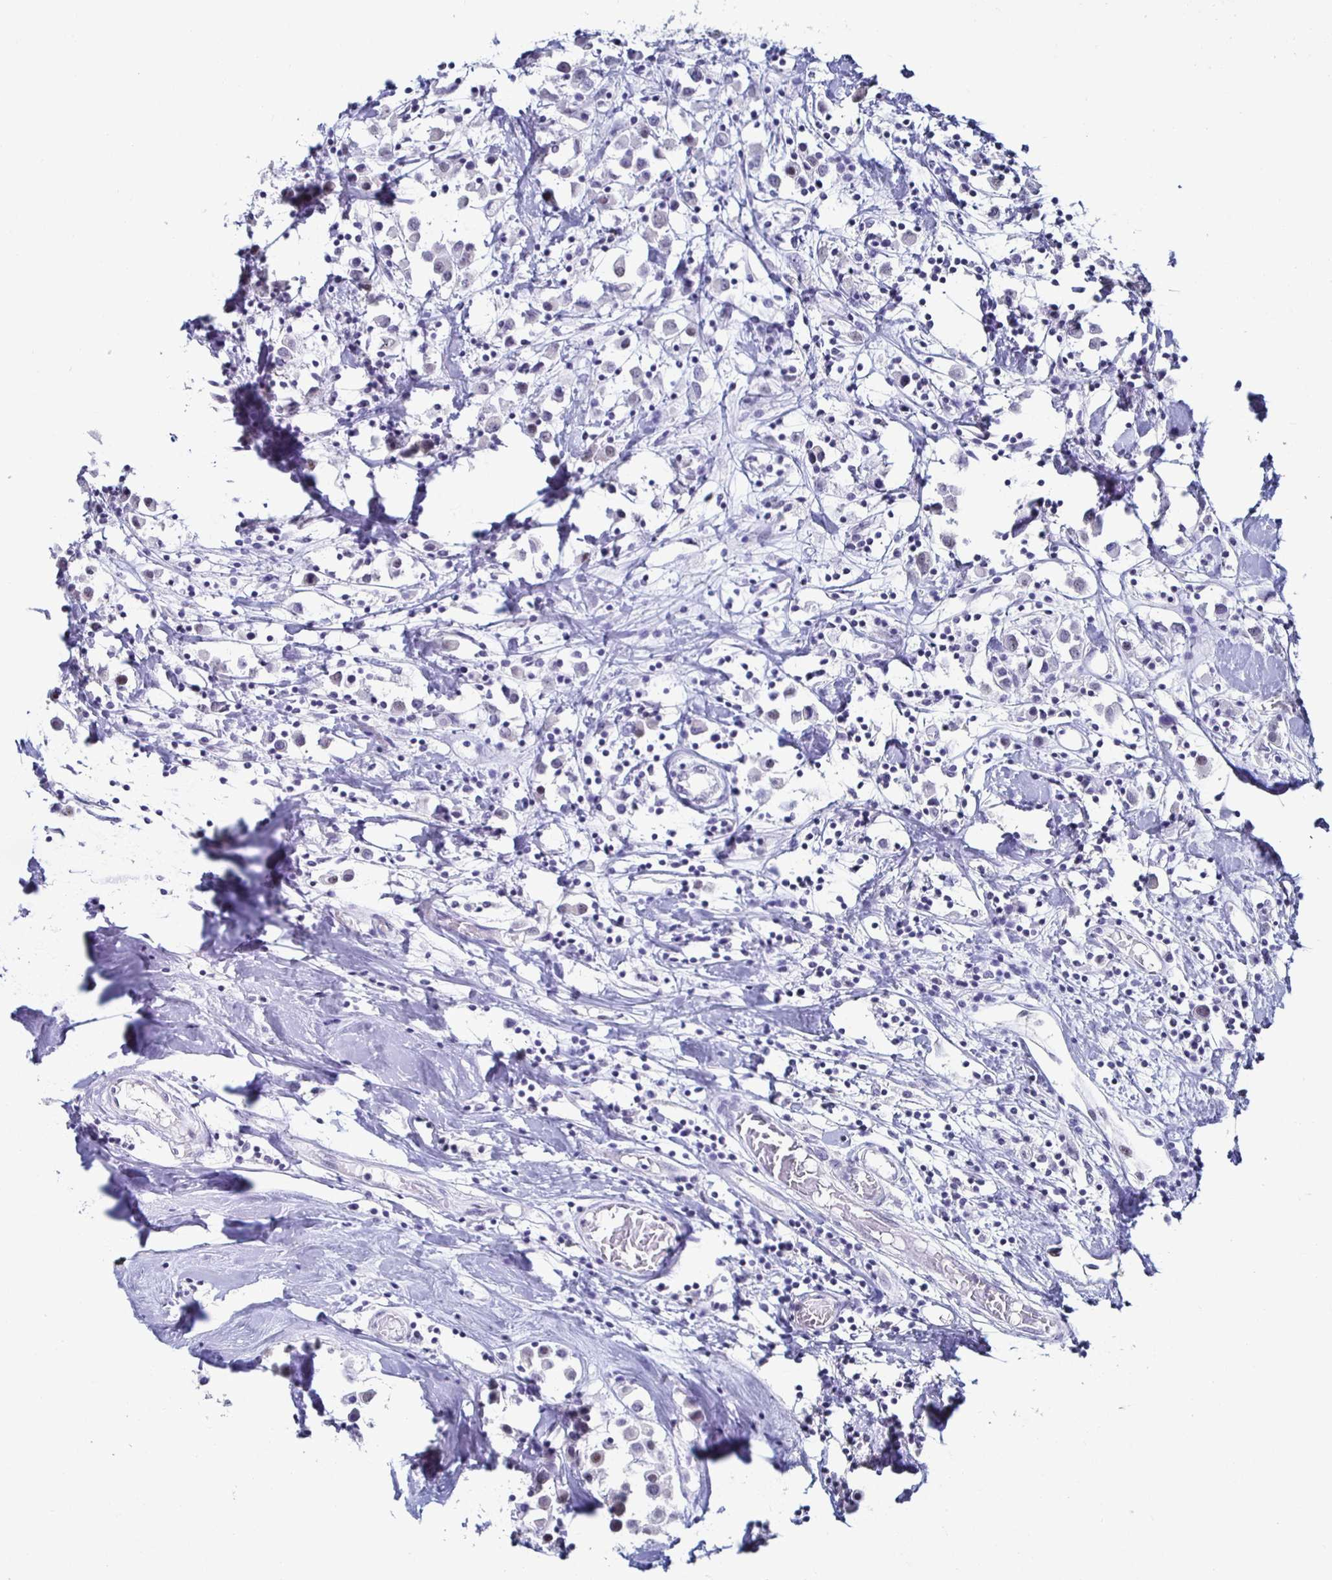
{"staining": {"intensity": "negative", "quantity": "none", "location": "none"}, "tissue": "breast cancer", "cell_type": "Tumor cells", "image_type": "cancer", "snomed": [{"axis": "morphology", "description": "Duct carcinoma"}, {"axis": "topography", "description": "Breast"}], "caption": "This micrograph is of breast cancer (infiltrating ductal carcinoma) stained with immunohistochemistry (IHC) to label a protein in brown with the nuclei are counter-stained blue. There is no positivity in tumor cells.", "gene": "DDX39B", "patient": {"sex": "female", "age": 61}}